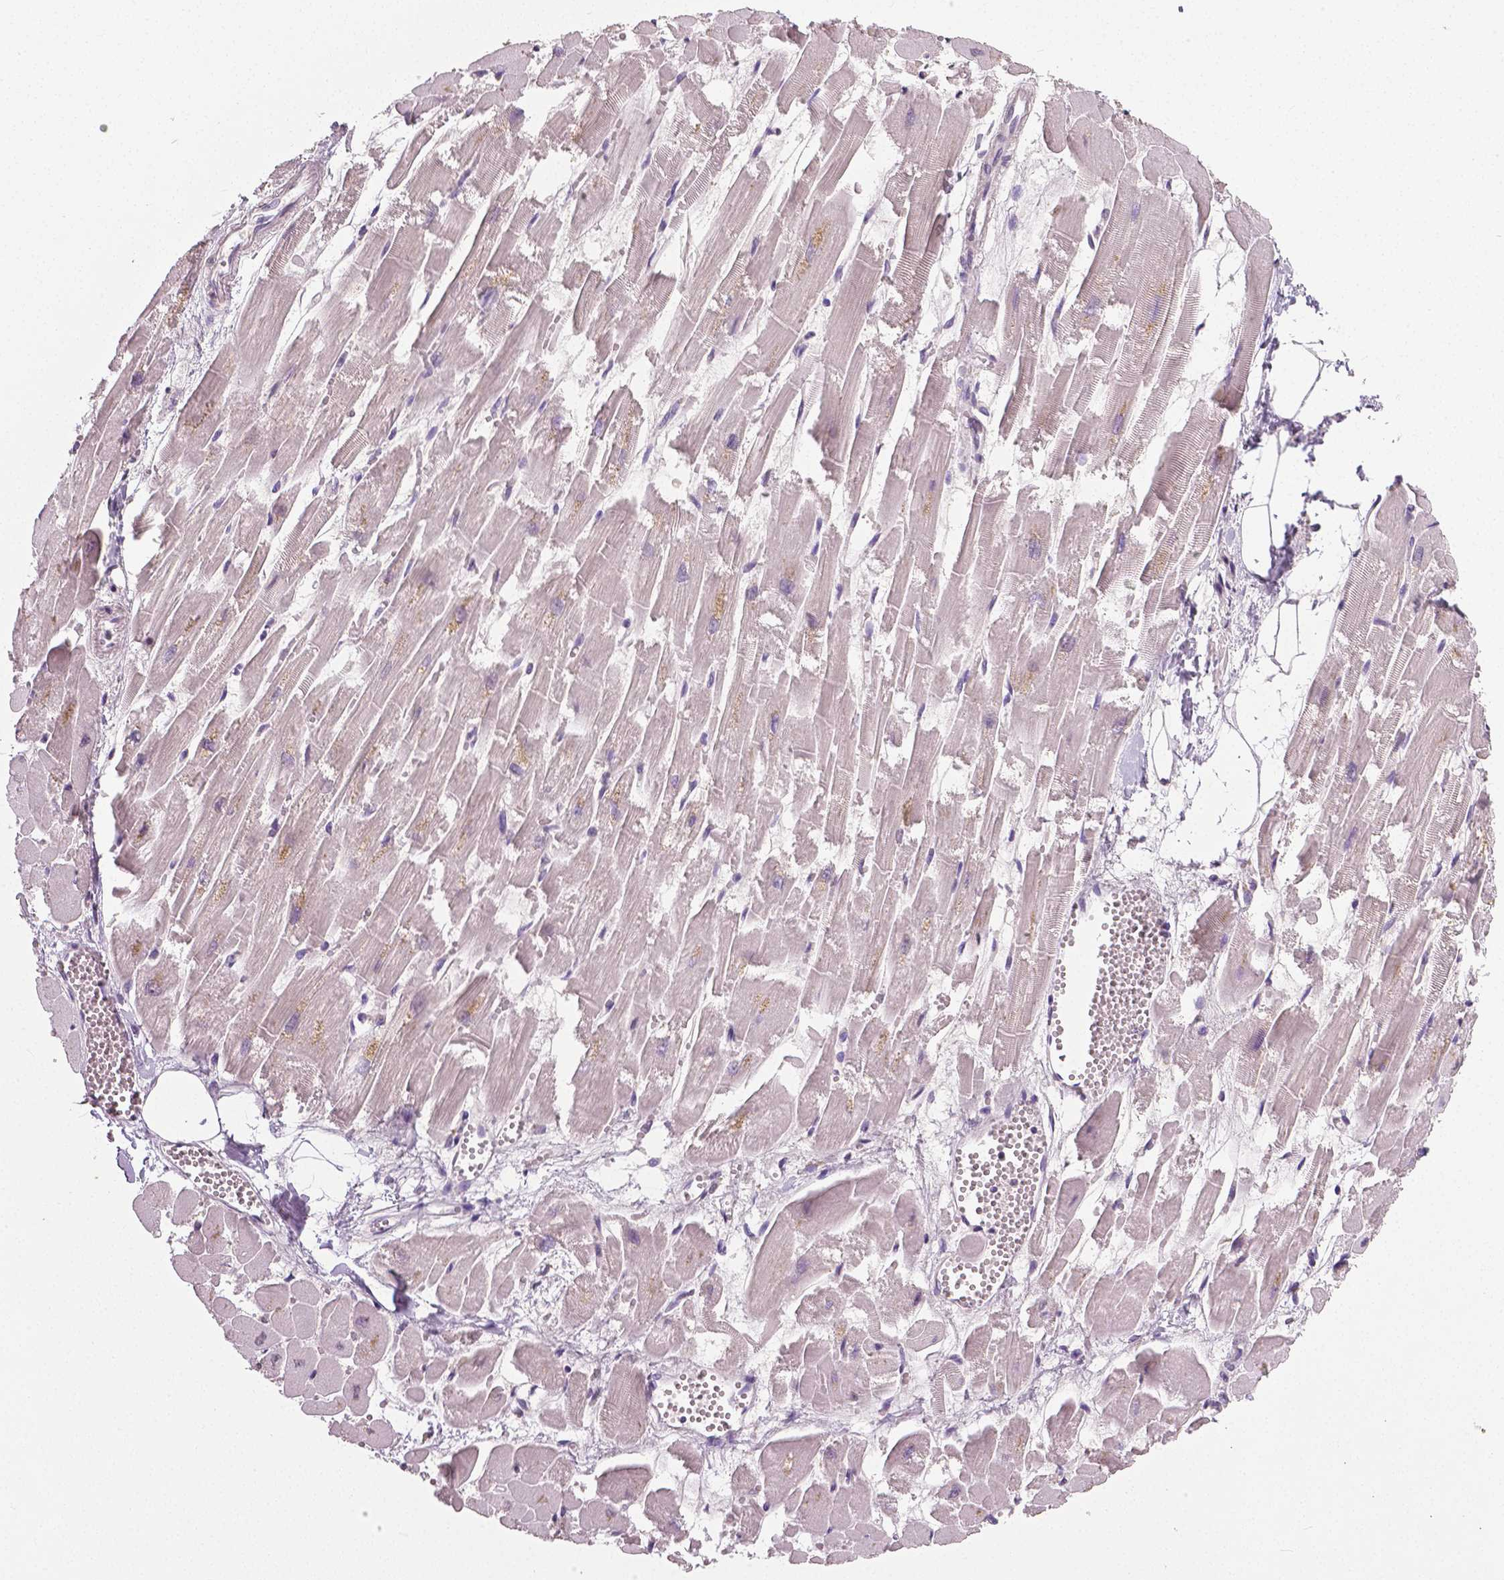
{"staining": {"intensity": "negative", "quantity": "none", "location": "none"}, "tissue": "heart muscle", "cell_type": "Cardiomyocytes", "image_type": "normal", "snomed": [{"axis": "morphology", "description": "Normal tissue, NOS"}, {"axis": "topography", "description": "Heart"}], "caption": "Immunohistochemical staining of unremarkable human heart muscle exhibits no significant staining in cardiomyocytes. (Stains: DAB immunohistochemistry (IHC) with hematoxylin counter stain, Microscopy: brightfield microscopy at high magnification).", "gene": "NECAB1", "patient": {"sex": "female", "age": 52}}